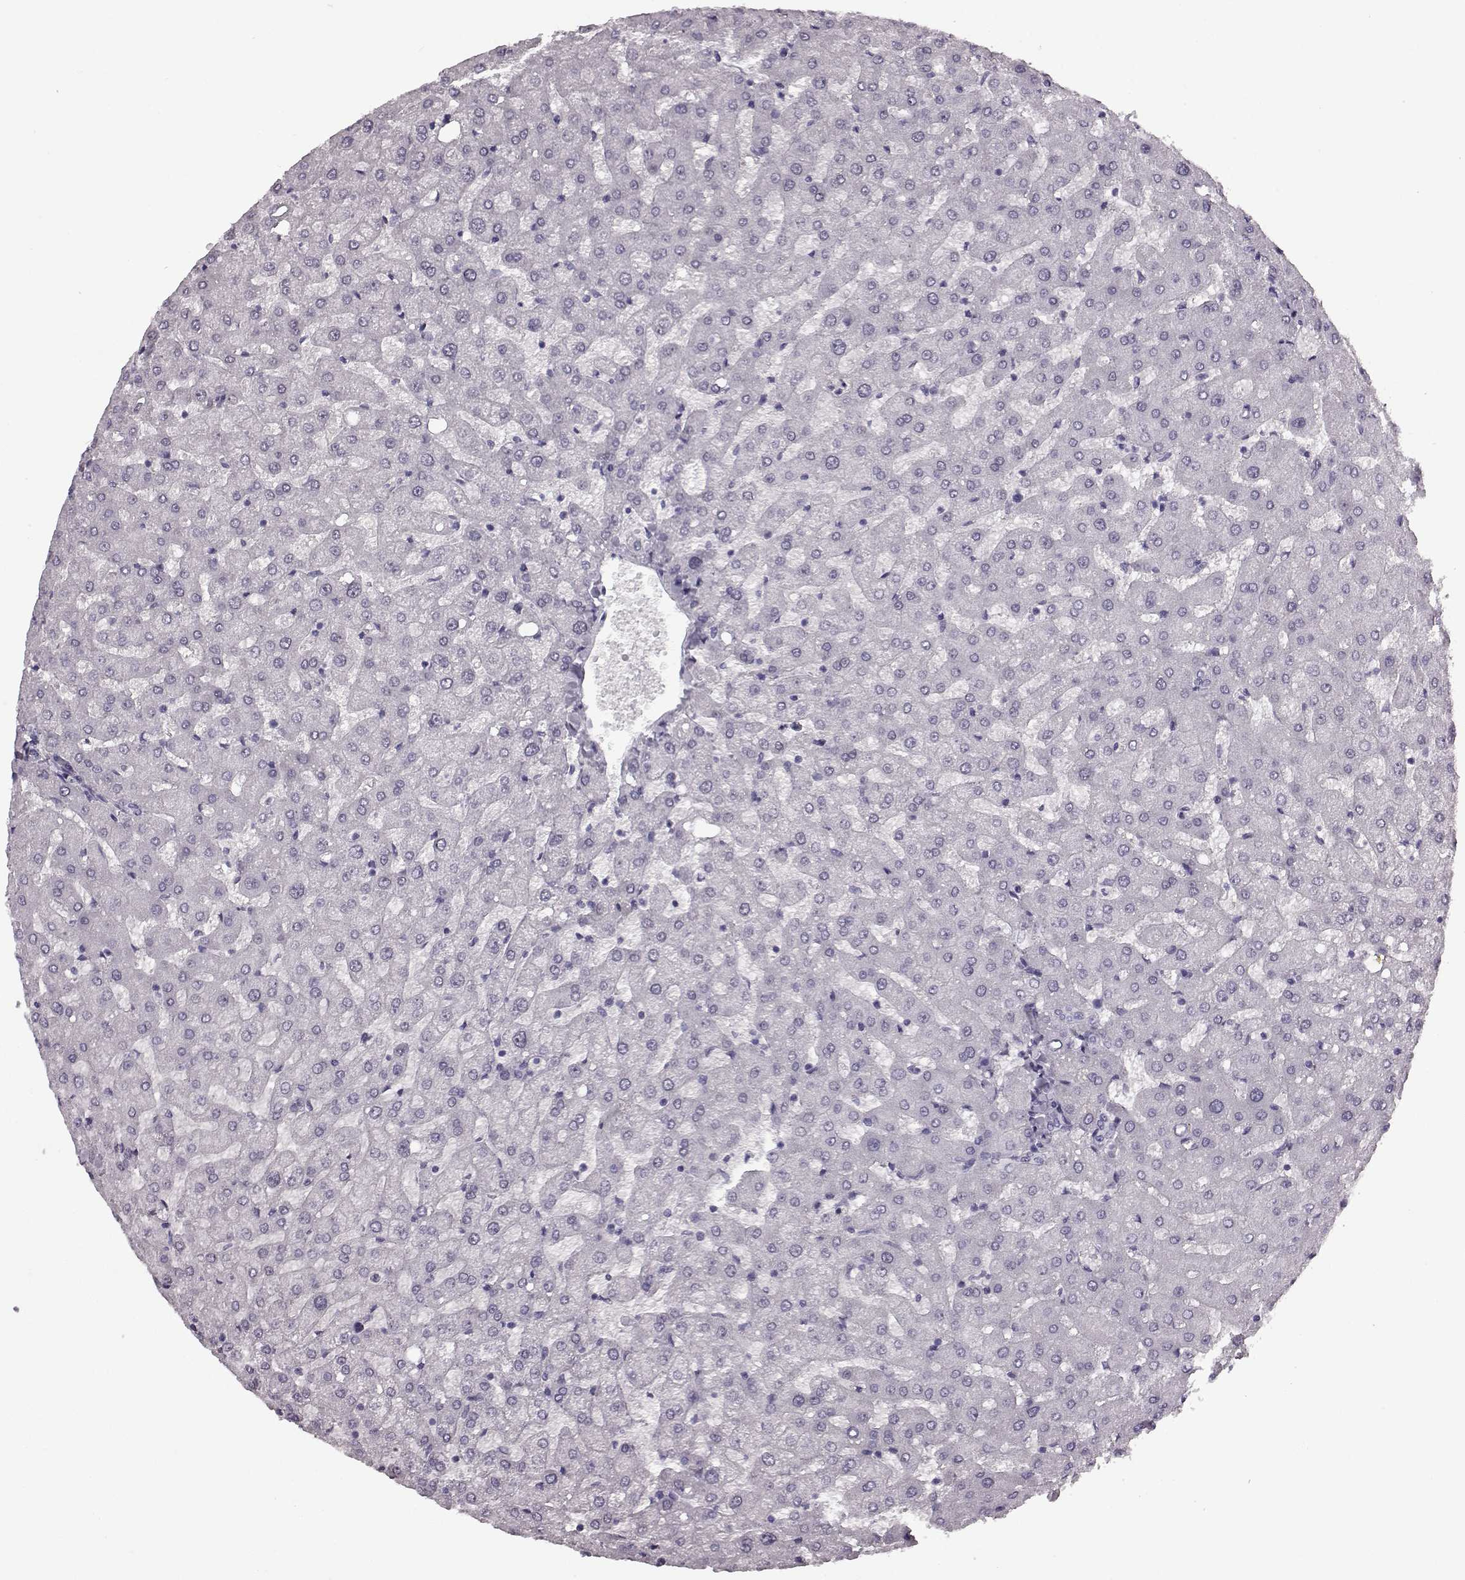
{"staining": {"intensity": "negative", "quantity": "none", "location": "none"}, "tissue": "liver", "cell_type": "Cholangiocytes", "image_type": "normal", "snomed": [{"axis": "morphology", "description": "Normal tissue, NOS"}, {"axis": "topography", "description": "Liver"}], "caption": "Immunohistochemical staining of benign liver displays no significant positivity in cholangiocytes. (Brightfield microscopy of DAB IHC at high magnification).", "gene": "PRPH2", "patient": {"sex": "female", "age": 50}}